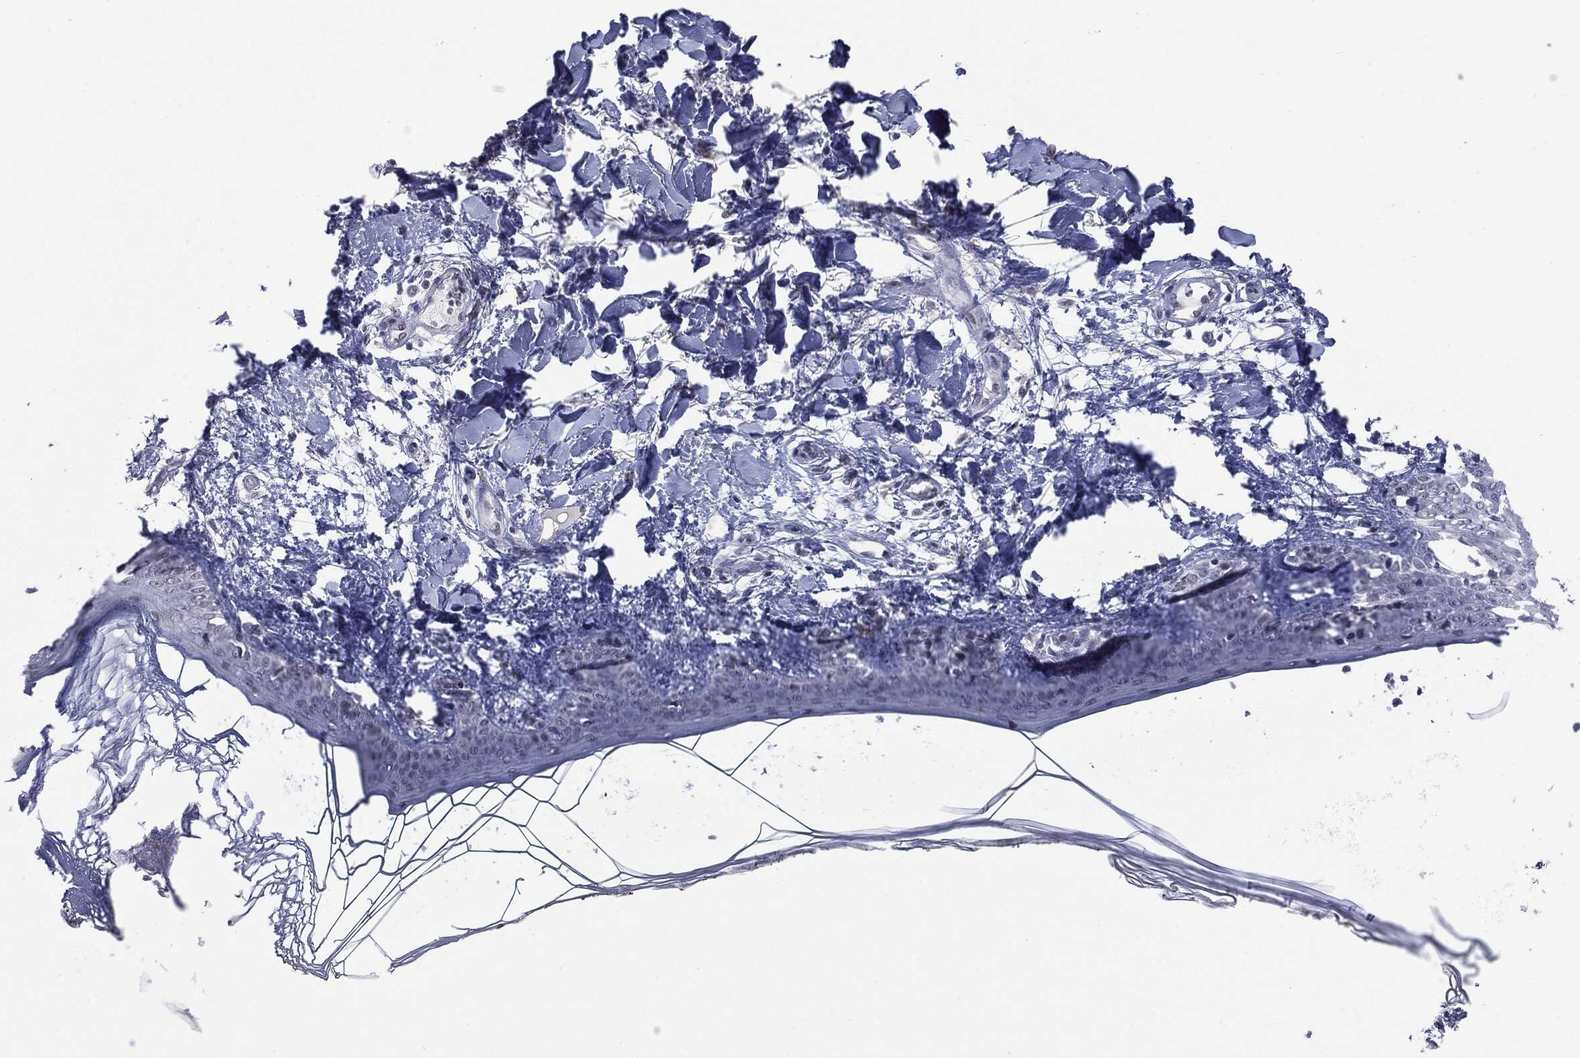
{"staining": {"intensity": "negative", "quantity": "none", "location": "none"}, "tissue": "skin", "cell_type": "Fibroblasts", "image_type": "normal", "snomed": [{"axis": "morphology", "description": "Normal tissue, NOS"}, {"axis": "morphology", "description": "Malignant melanoma, NOS"}, {"axis": "topography", "description": "Skin"}], "caption": "Immunohistochemistry micrograph of benign skin stained for a protein (brown), which exhibits no positivity in fibroblasts.", "gene": "SLC5A5", "patient": {"sex": "female", "age": 34}}